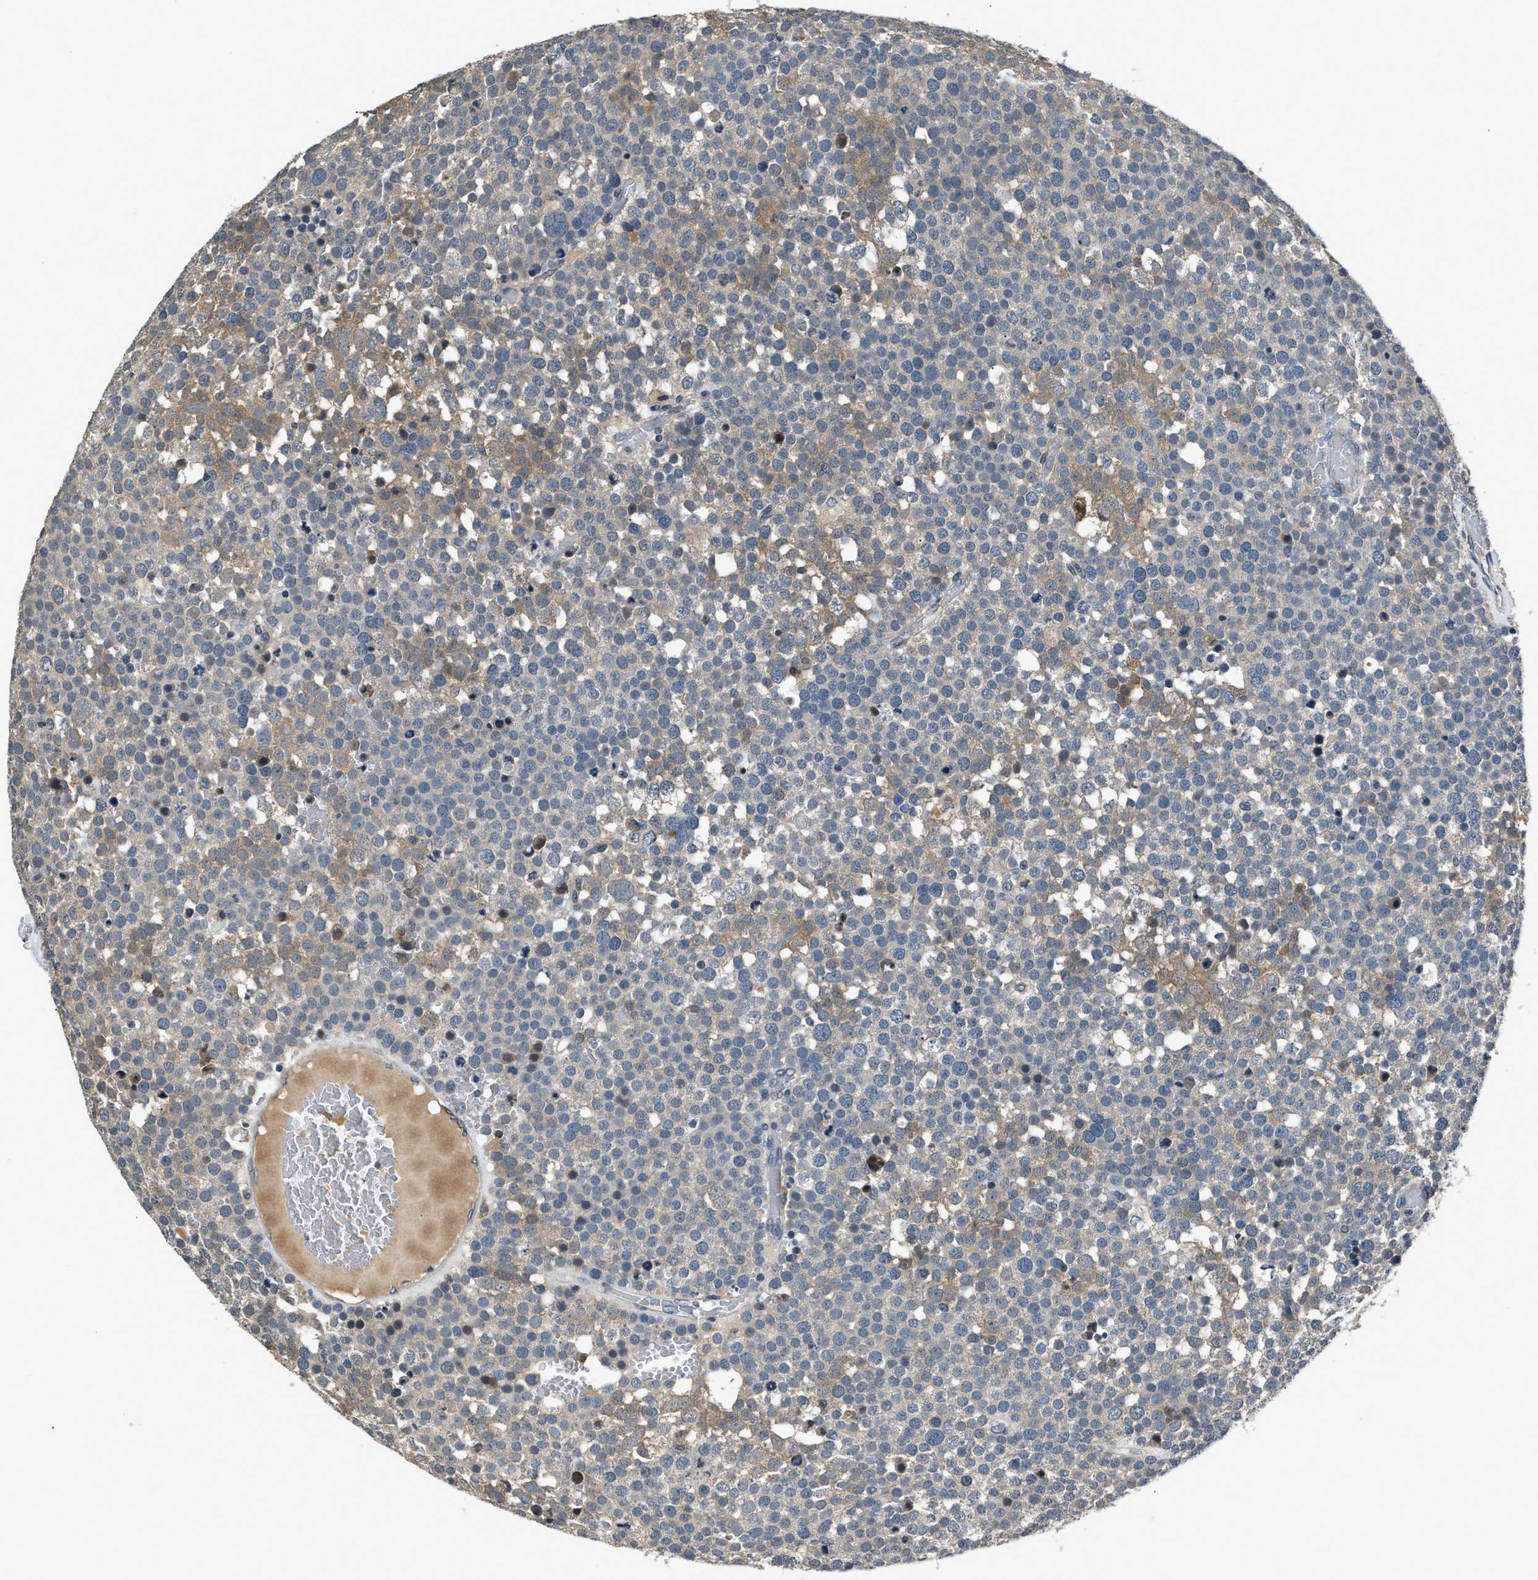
{"staining": {"intensity": "weak", "quantity": "25%-75%", "location": "cytoplasmic/membranous"}, "tissue": "testis cancer", "cell_type": "Tumor cells", "image_type": "cancer", "snomed": [{"axis": "morphology", "description": "Seminoma, NOS"}, {"axis": "topography", "description": "Testis"}], "caption": "A micrograph of human testis seminoma stained for a protein displays weak cytoplasmic/membranous brown staining in tumor cells.", "gene": "TP53I3", "patient": {"sex": "male", "age": 71}}